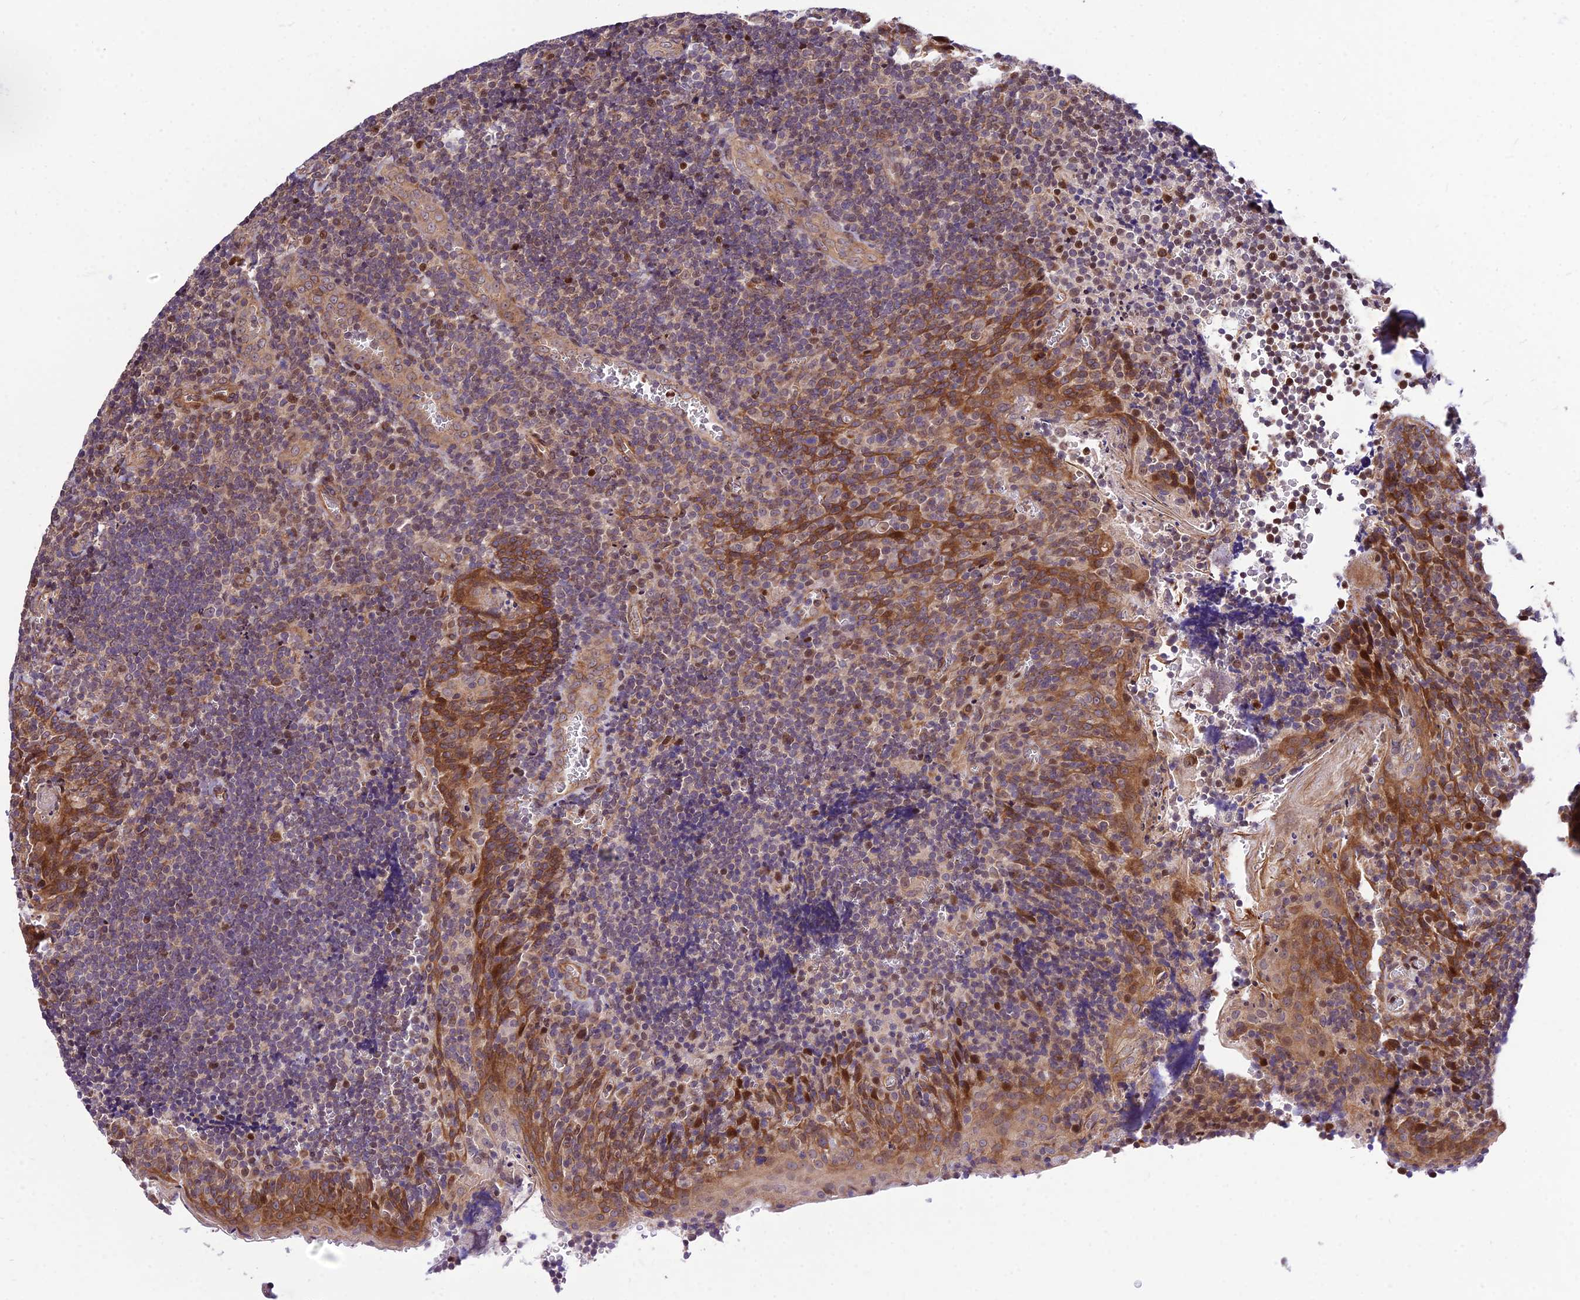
{"staining": {"intensity": "moderate", "quantity": "<25%", "location": "cytoplasmic/membranous"}, "tissue": "tonsil", "cell_type": "Germinal center cells", "image_type": "normal", "snomed": [{"axis": "morphology", "description": "Normal tissue, NOS"}, {"axis": "topography", "description": "Tonsil"}], "caption": "DAB immunohistochemical staining of normal tonsil shows moderate cytoplasmic/membranous protein positivity in approximately <25% of germinal center cells. (DAB (3,3'-diaminobenzidine) = brown stain, brightfield microscopy at high magnification).", "gene": "SMG6", "patient": {"sex": "male", "age": 27}}